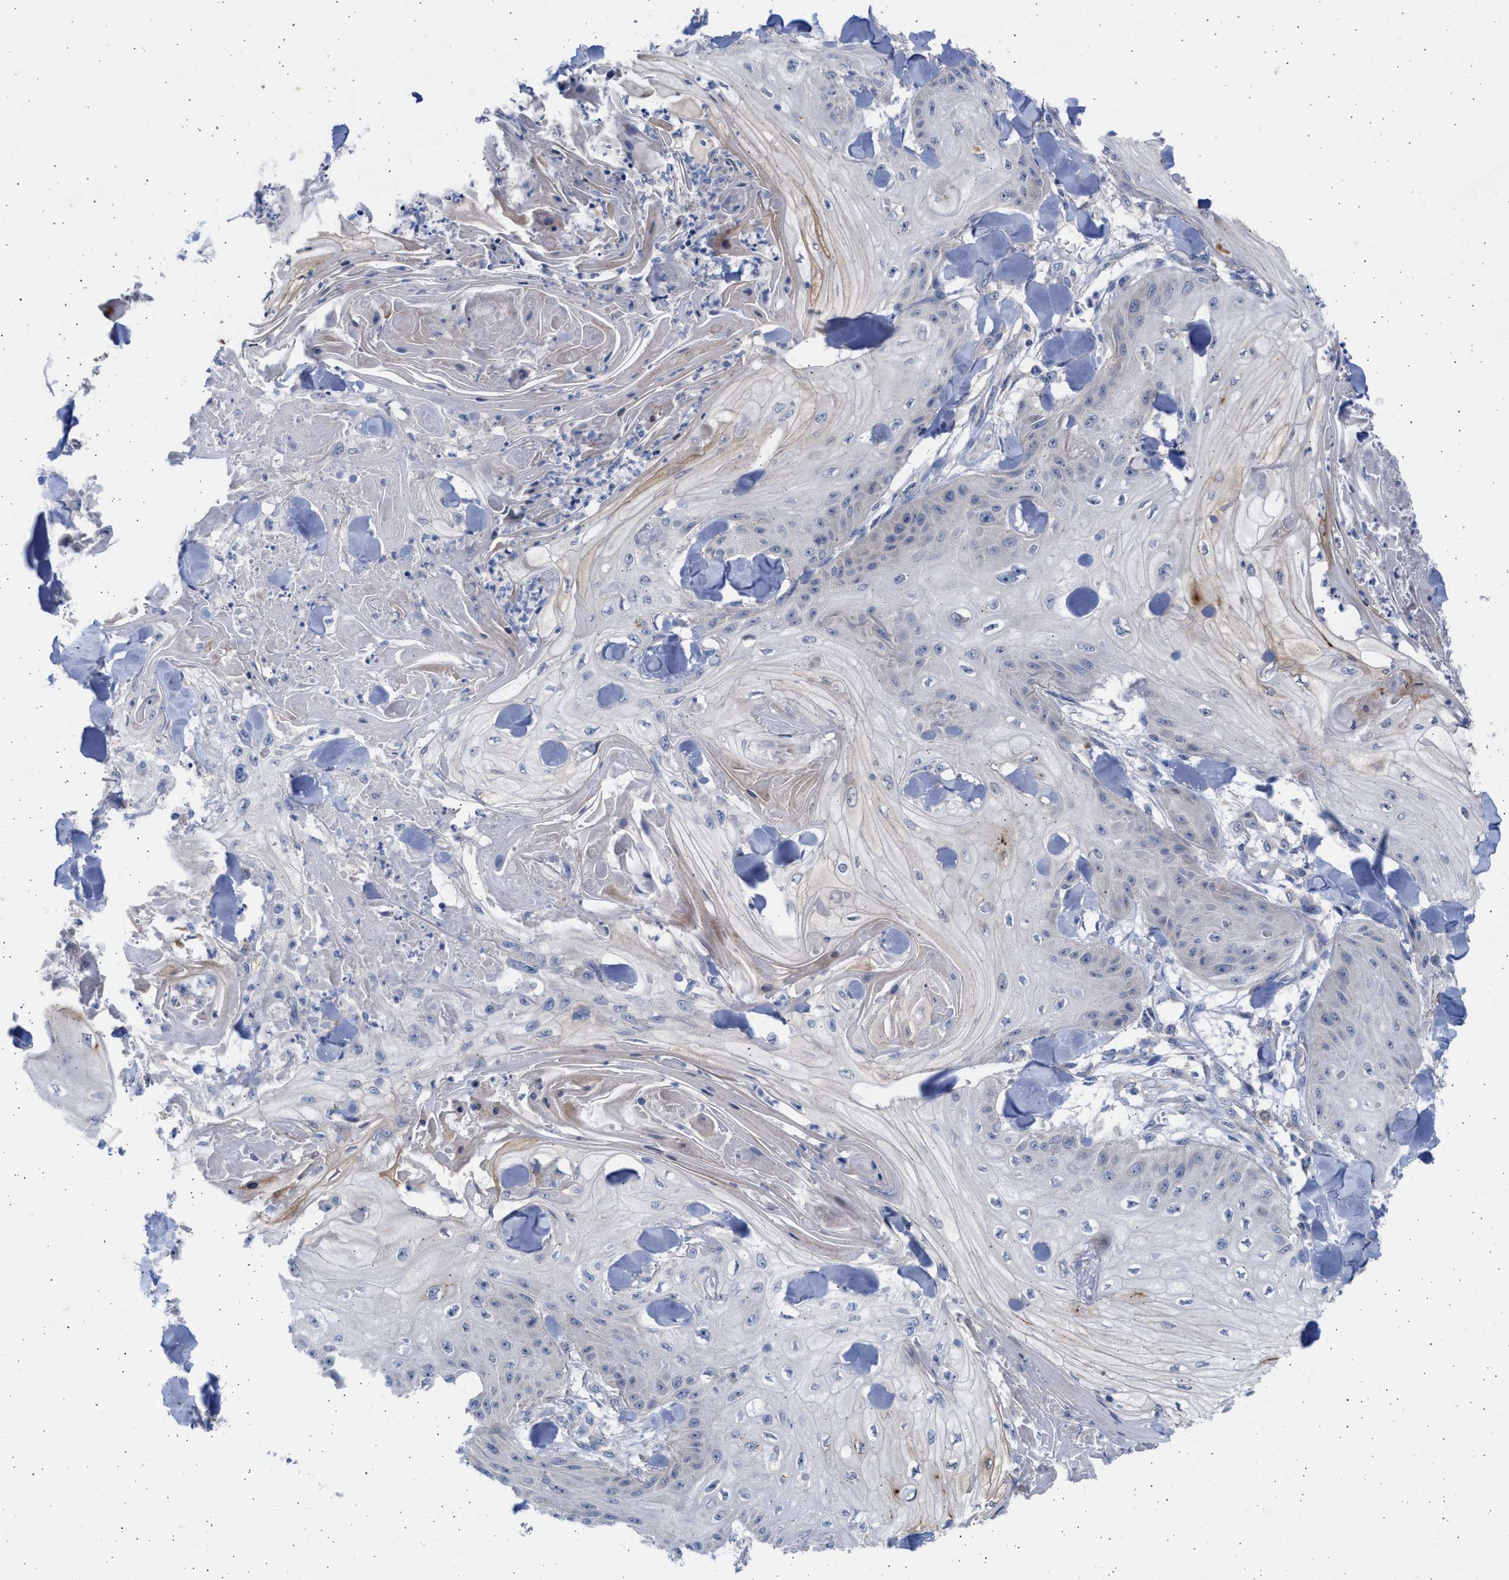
{"staining": {"intensity": "negative", "quantity": "none", "location": "none"}, "tissue": "skin cancer", "cell_type": "Tumor cells", "image_type": "cancer", "snomed": [{"axis": "morphology", "description": "Squamous cell carcinoma, NOS"}, {"axis": "topography", "description": "Skin"}], "caption": "Immunohistochemical staining of human skin cancer demonstrates no significant positivity in tumor cells. (Stains: DAB immunohistochemistry with hematoxylin counter stain, Microscopy: brightfield microscopy at high magnification).", "gene": "NBR1", "patient": {"sex": "male", "age": 74}}